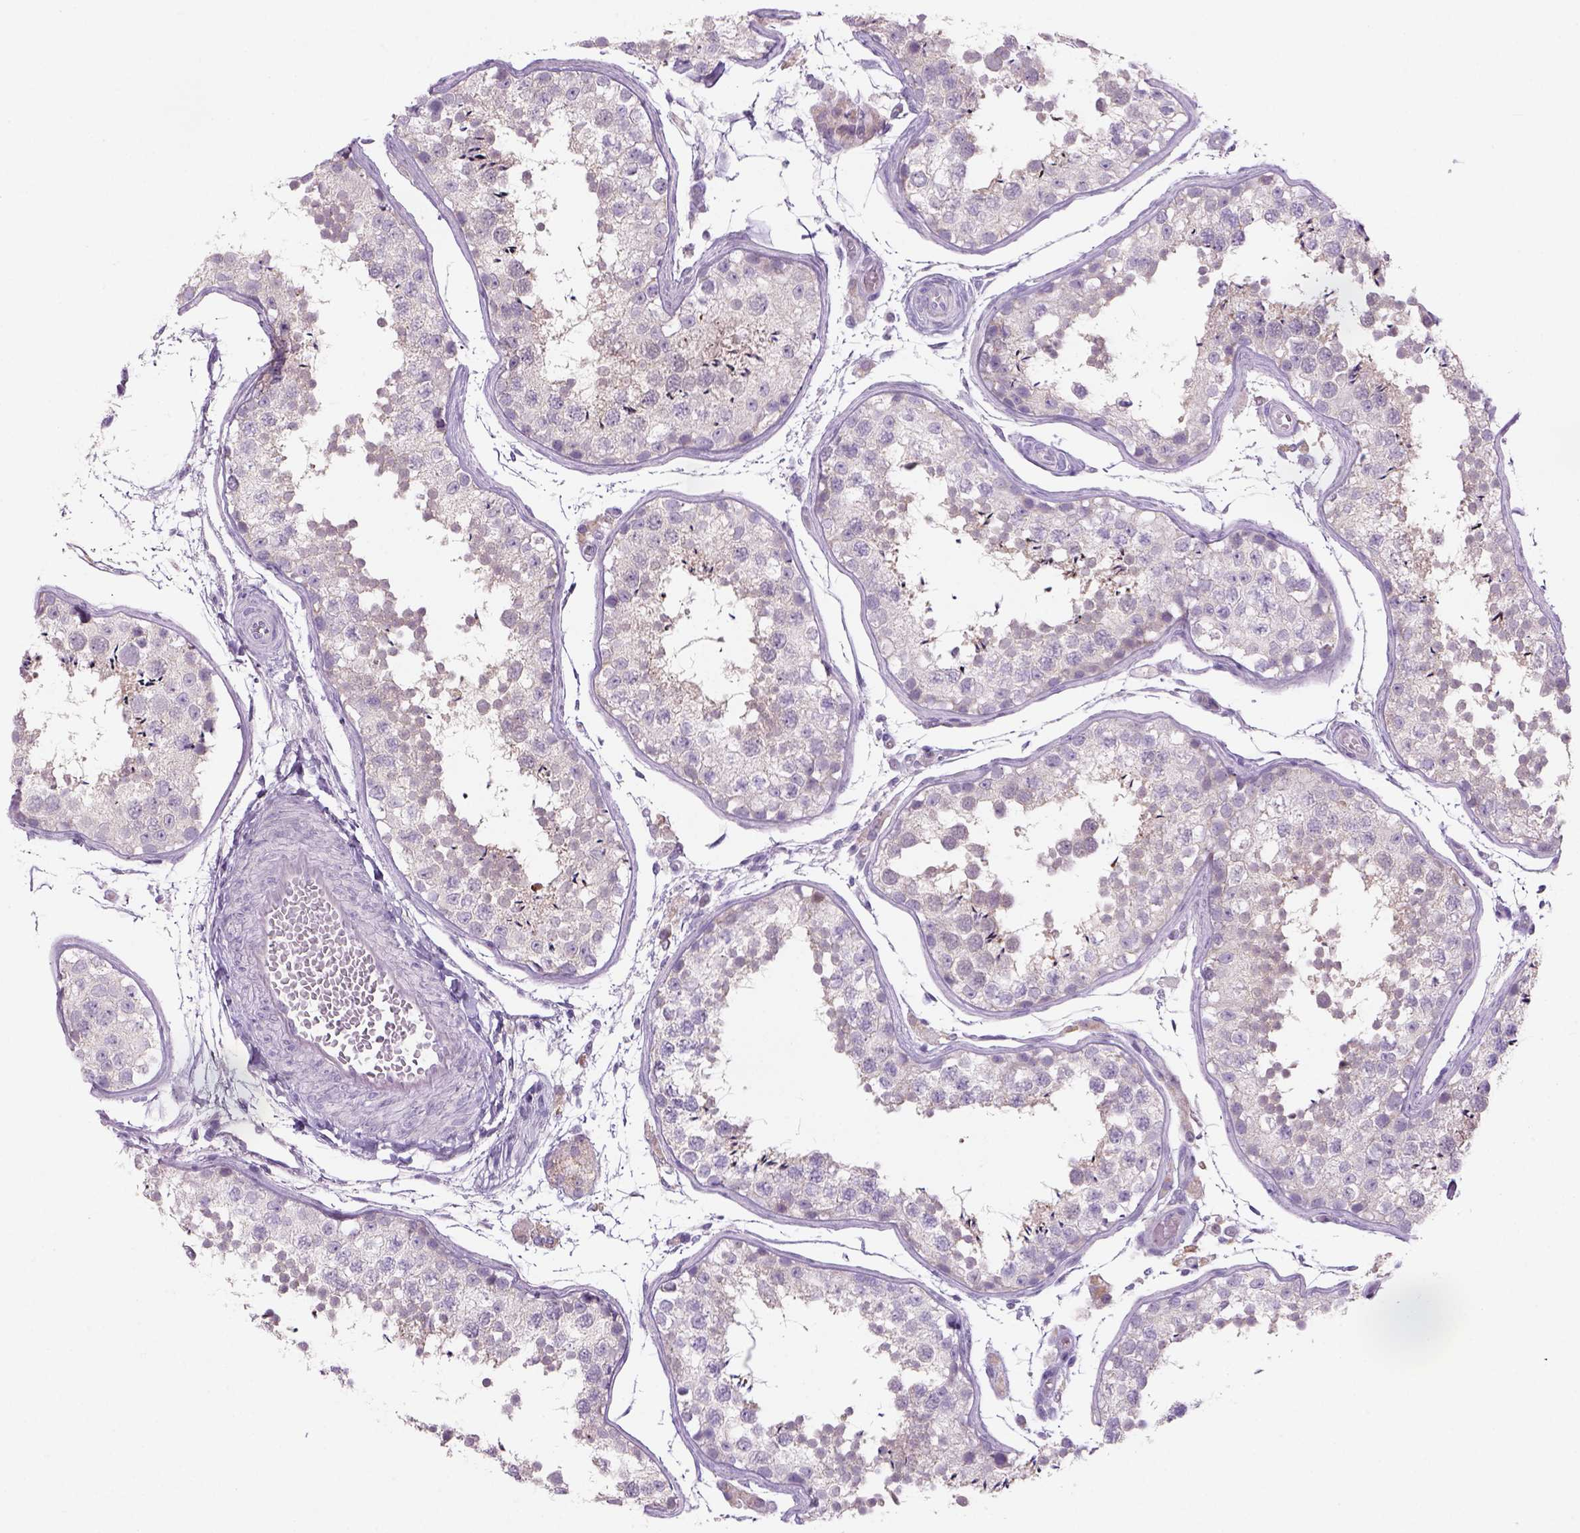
{"staining": {"intensity": "negative", "quantity": "none", "location": "none"}, "tissue": "testis", "cell_type": "Cells in seminiferous ducts", "image_type": "normal", "snomed": [{"axis": "morphology", "description": "Normal tissue, NOS"}, {"axis": "topography", "description": "Testis"}], "caption": "Immunohistochemistry image of benign testis: human testis stained with DAB reveals no significant protein positivity in cells in seminiferous ducts. Brightfield microscopy of immunohistochemistry (IHC) stained with DAB (brown) and hematoxylin (blue), captured at high magnification.", "gene": "ADGRV1", "patient": {"sex": "male", "age": 29}}